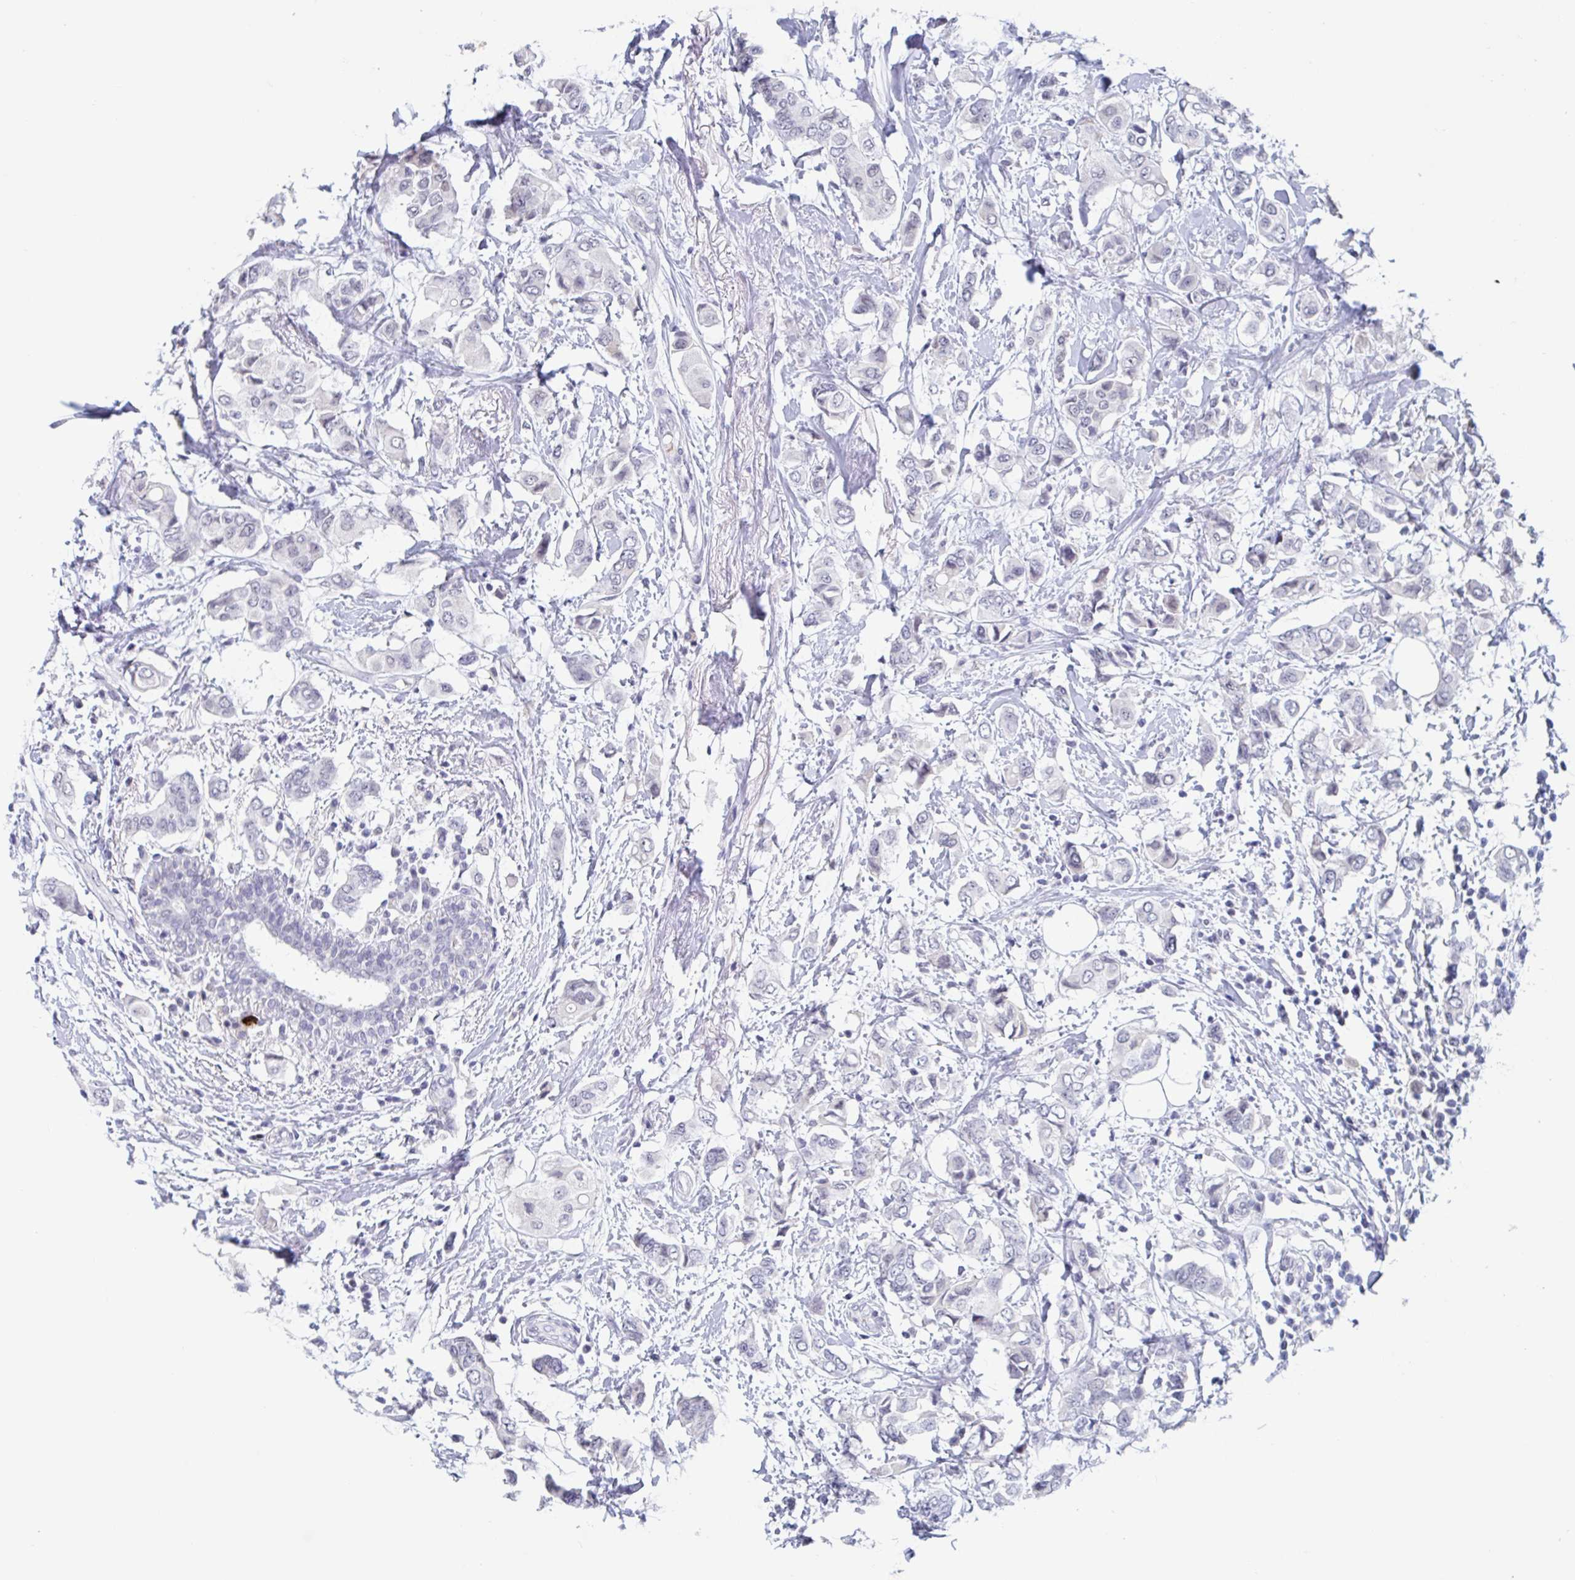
{"staining": {"intensity": "negative", "quantity": "none", "location": "none"}, "tissue": "breast cancer", "cell_type": "Tumor cells", "image_type": "cancer", "snomed": [{"axis": "morphology", "description": "Lobular carcinoma"}, {"axis": "topography", "description": "Breast"}], "caption": "This is an immunohistochemistry (IHC) histopathology image of lobular carcinoma (breast). There is no staining in tumor cells.", "gene": "KDM4D", "patient": {"sex": "female", "age": 51}}